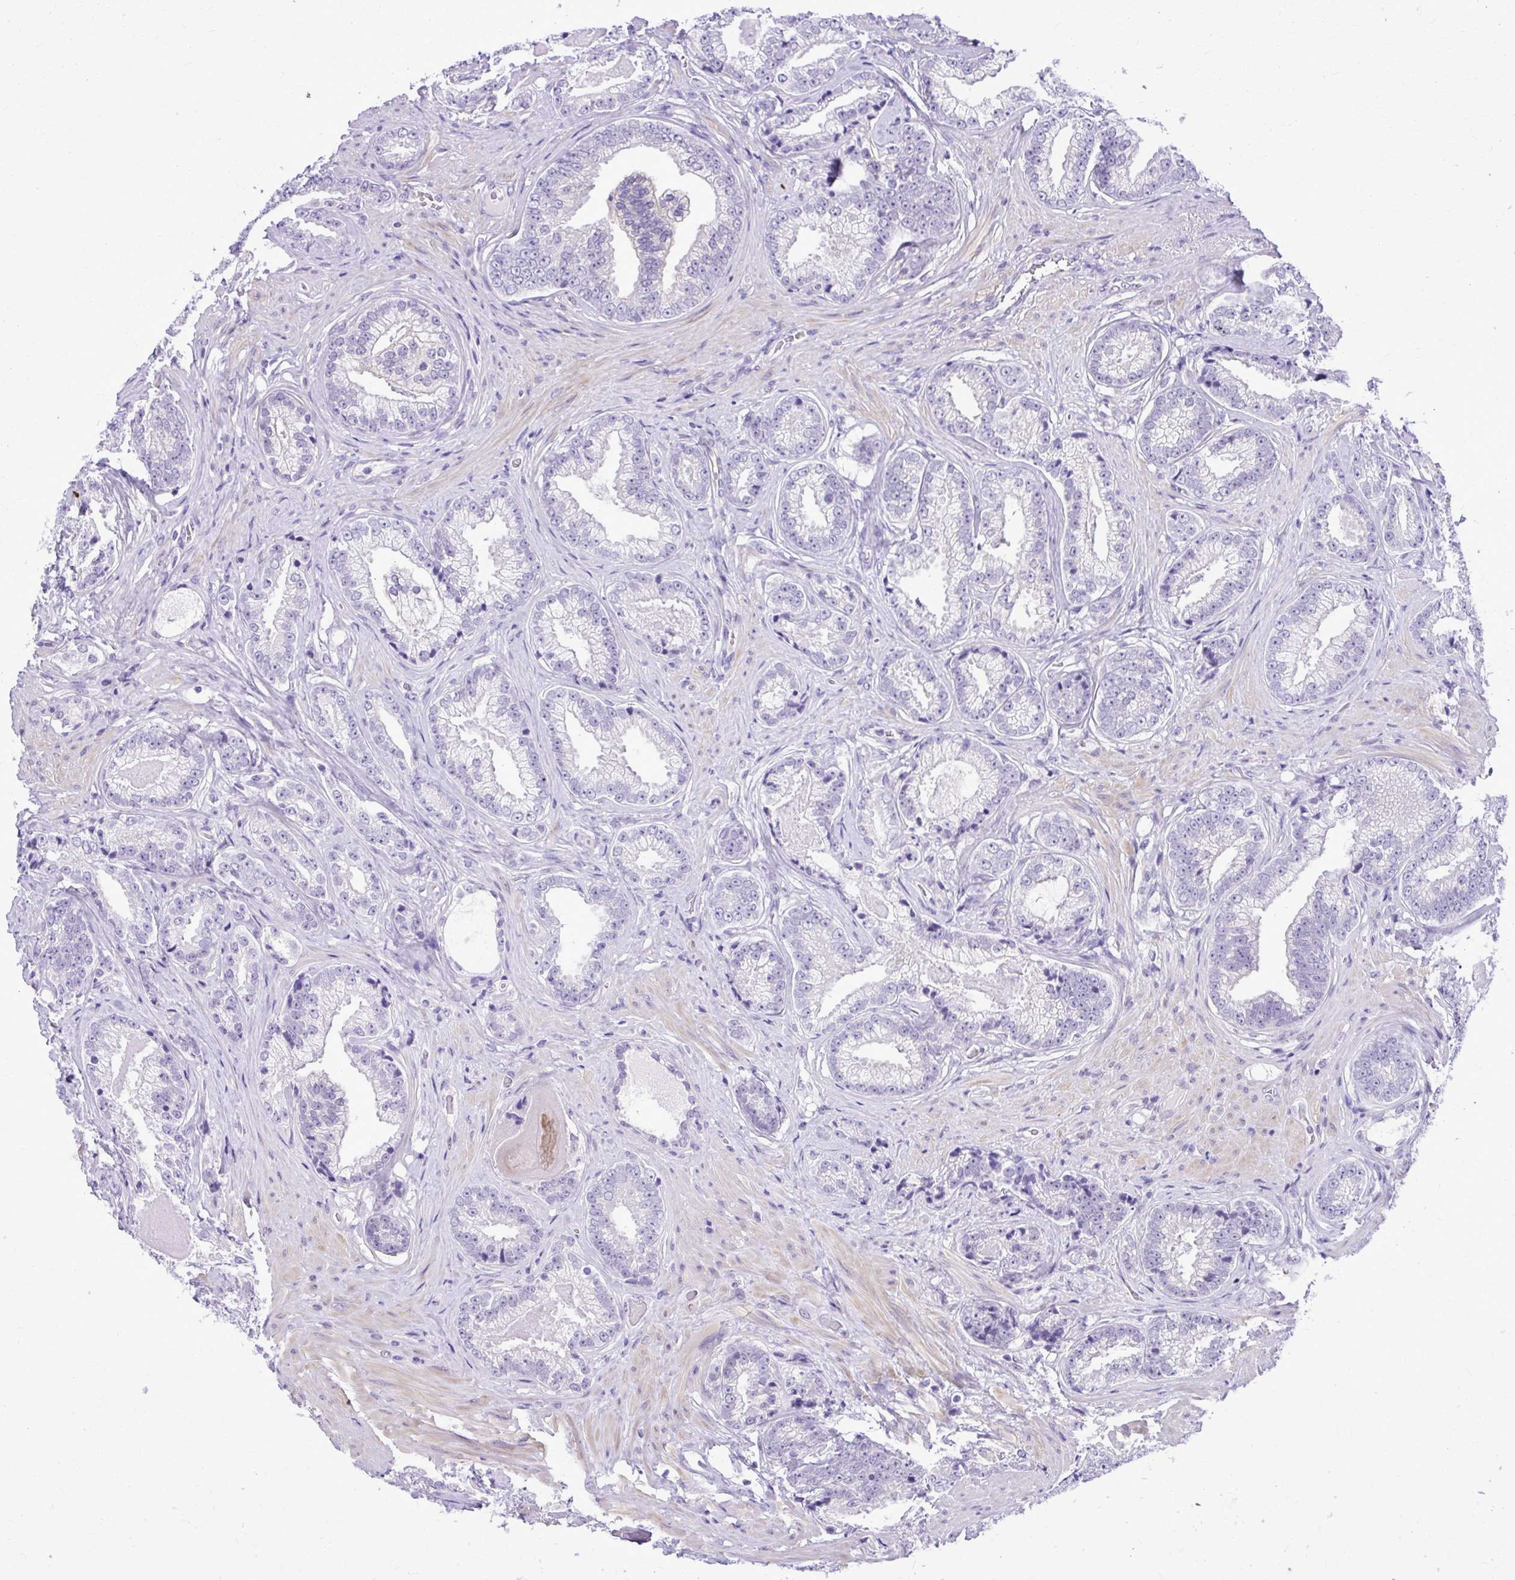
{"staining": {"intensity": "negative", "quantity": "none", "location": "none"}, "tissue": "prostate cancer", "cell_type": "Tumor cells", "image_type": "cancer", "snomed": [{"axis": "morphology", "description": "Adenocarcinoma, Low grade"}, {"axis": "topography", "description": "Prostate"}], "caption": "This histopathology image is of prostate cancer (adenocarcinoma (low-grade)) stained with IHC to label a protein in brown with the nuclei are counter-stained blue. There is no positivity in tumor cells.", "gene": "RASL11B", "patient": {"sex": "male", "age": 61}}